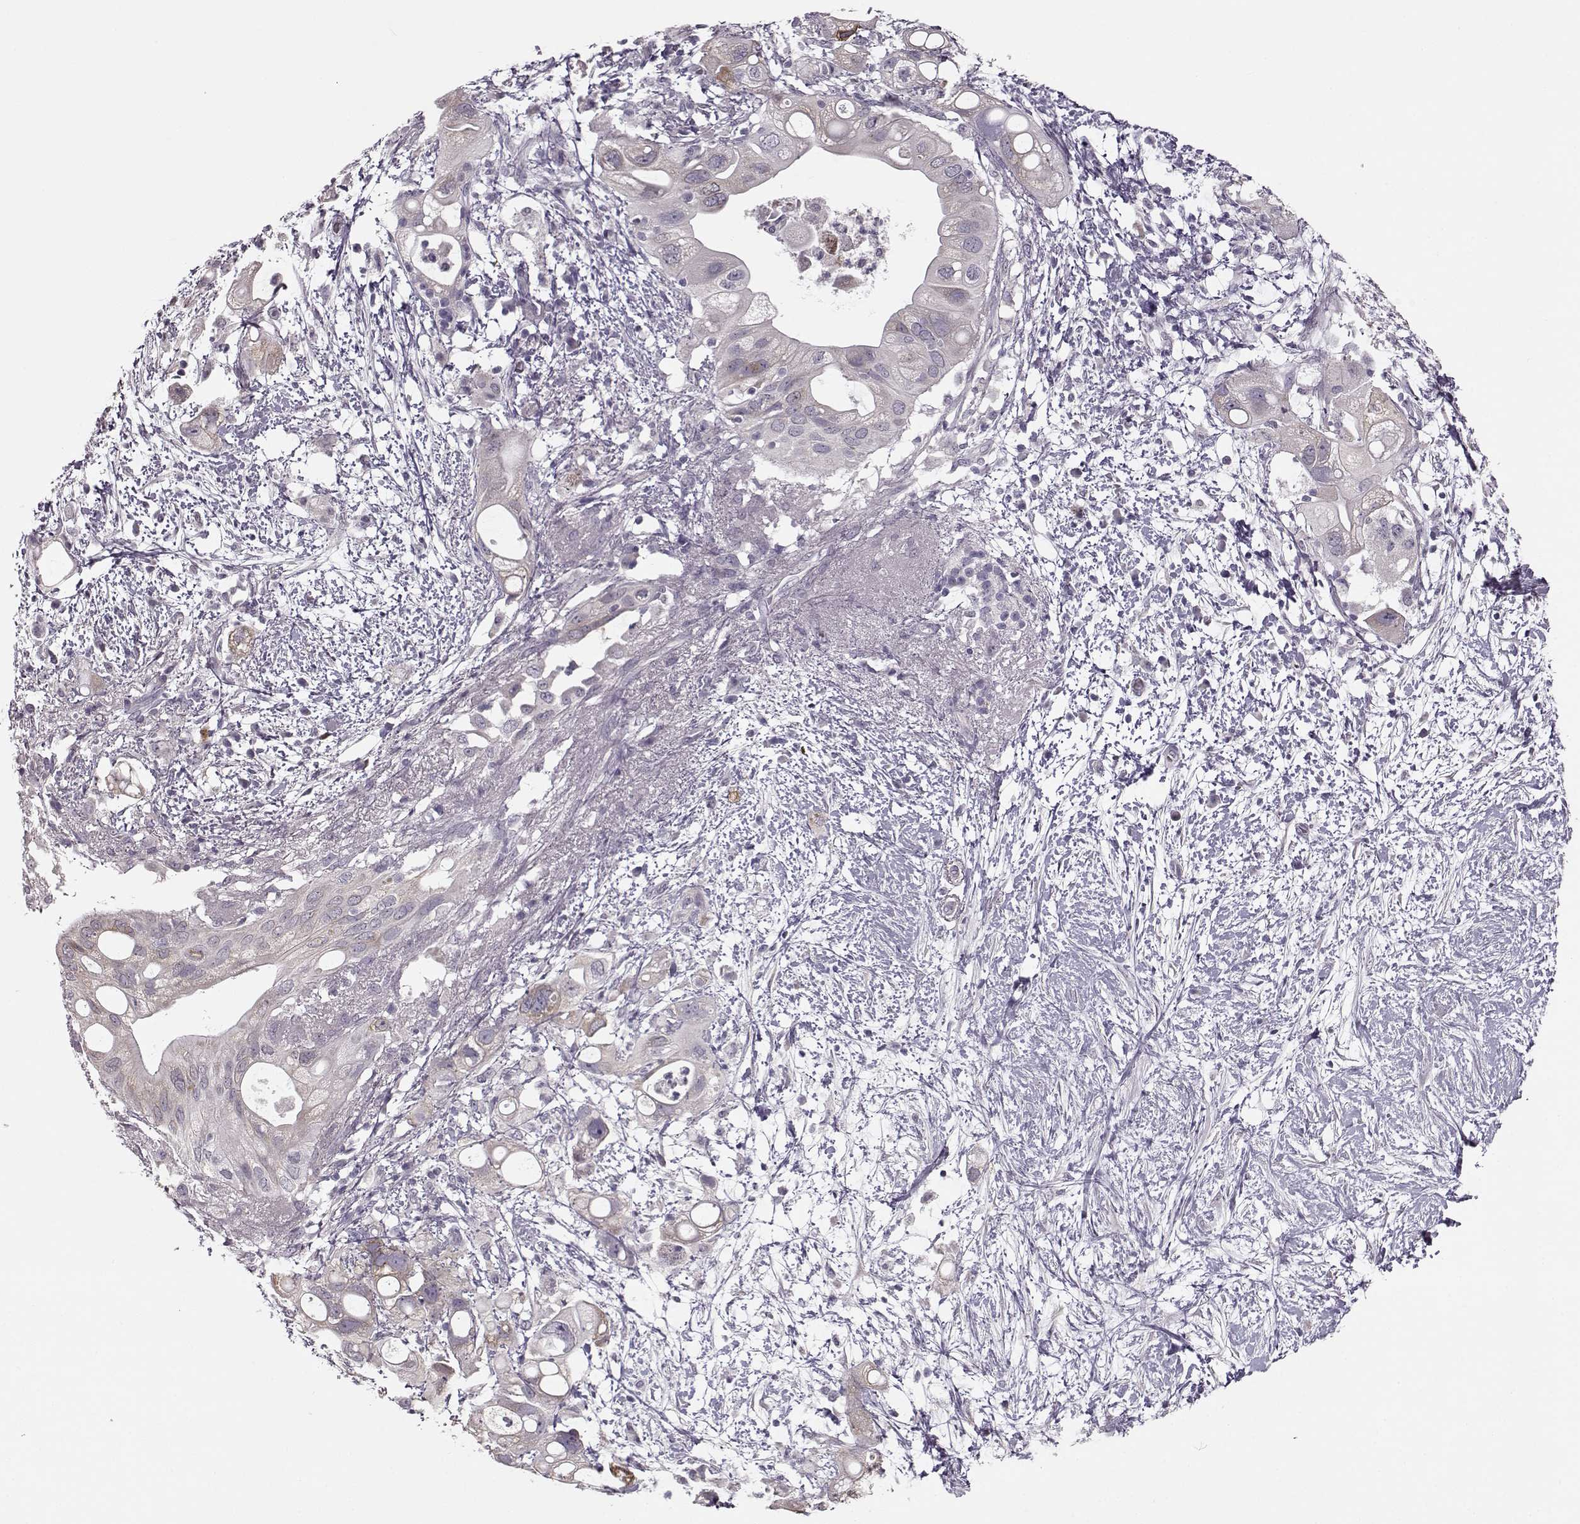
{"staining": {"intensity": "negative", "quantity": "none", "location": "none"}, "tissue": "pancreatic cancer", "cell_type": "Tumor cells", "image_type": "cancer", "snomed": [{"axis": "morphology", "description": "Adenocarcinoma, NOS"}, {"axis": "topography", "description": "Pancreas"}], "caption": "High power microscopy image of an immunohistochemistry image of pancreatic adenocarcinoma, revealing no significant staining in tumor cells.", "gene": "MAP6D1", "patient": {"sex": "female", "age": 72}}